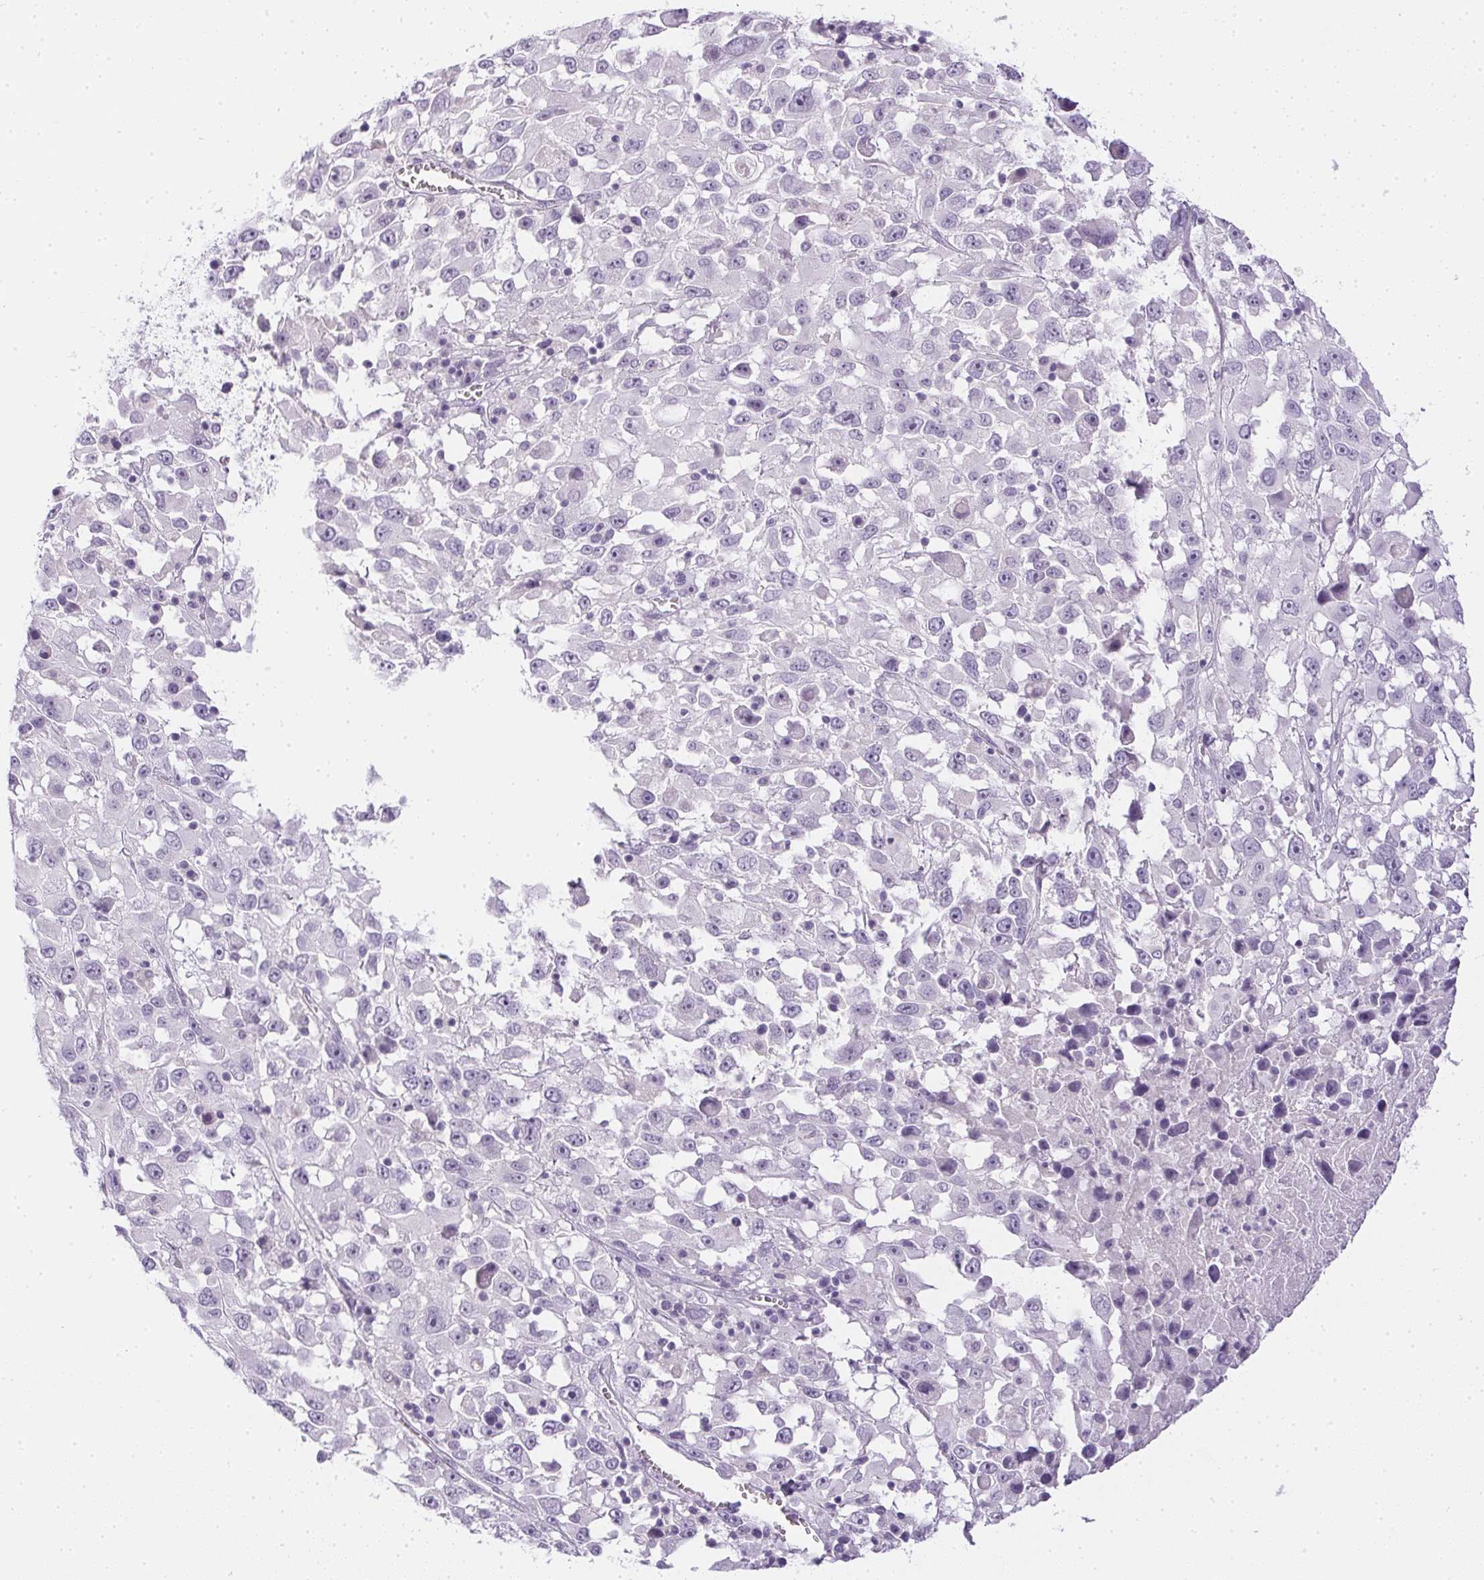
{"staining": {"intensity": "negative", "quantity": "none", "location": "none"}, "tissue": "melanoma", "cell_type": "Tumor cells", "image_type": "cancer", "snomed": [{"axis": "morphology", "description": "Malignant melanoma, Metastatic site"}, {"axis": "topography", "description": "Soft tissue"}], "caption": "Immunohistochemistry image of neoplastic tissue: human melanoma stained with DAB displays no significant protein expression in tumor cells.", "gene": "PPY", "patient": {"sex": "male", "age": 50}}